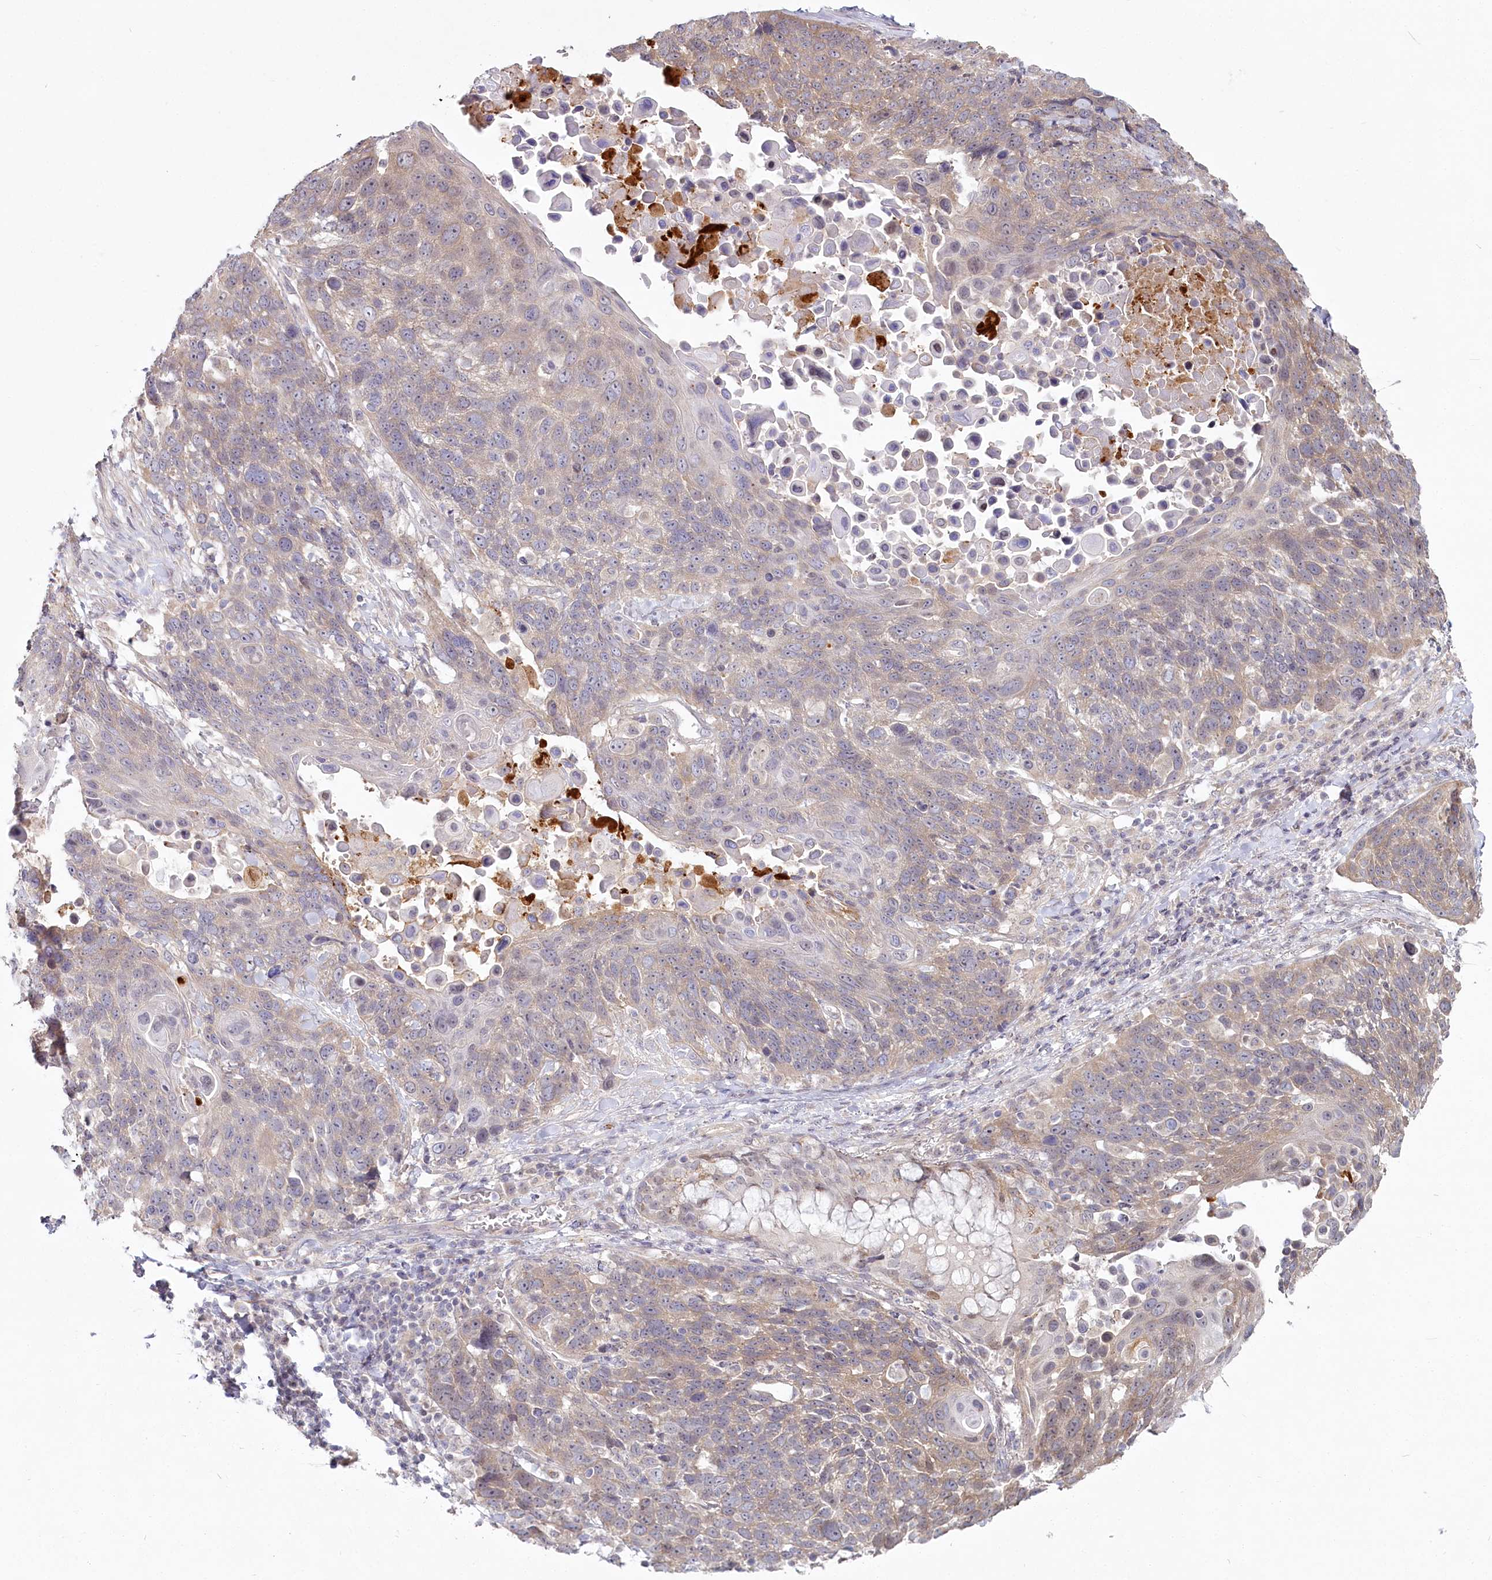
{"staining": {"intensity": "weak", "quantity": "25%-75%", "location": "cytoplasmic/membranous"}, "tissue": "lung cancer", "cell_type": "Tumor cells", "image_type": "cancer", "snomed": [{"axis": "morphology", "description": "Squamous cell carcinoma, NOS"}, {"axis": "topography", "description": "Lung"}], "caption": "Immunohistochemical staining of human squamous cell carcinoma (lung) reveals low levels of weak cytoplasmic/membranous expression in approximately 25%-75% of tumor cells. (Brightfield microscopy of DAB IHC at high magnification).", "gene": "SPINK13", "patient": {"sex": "male", "age": 66}}